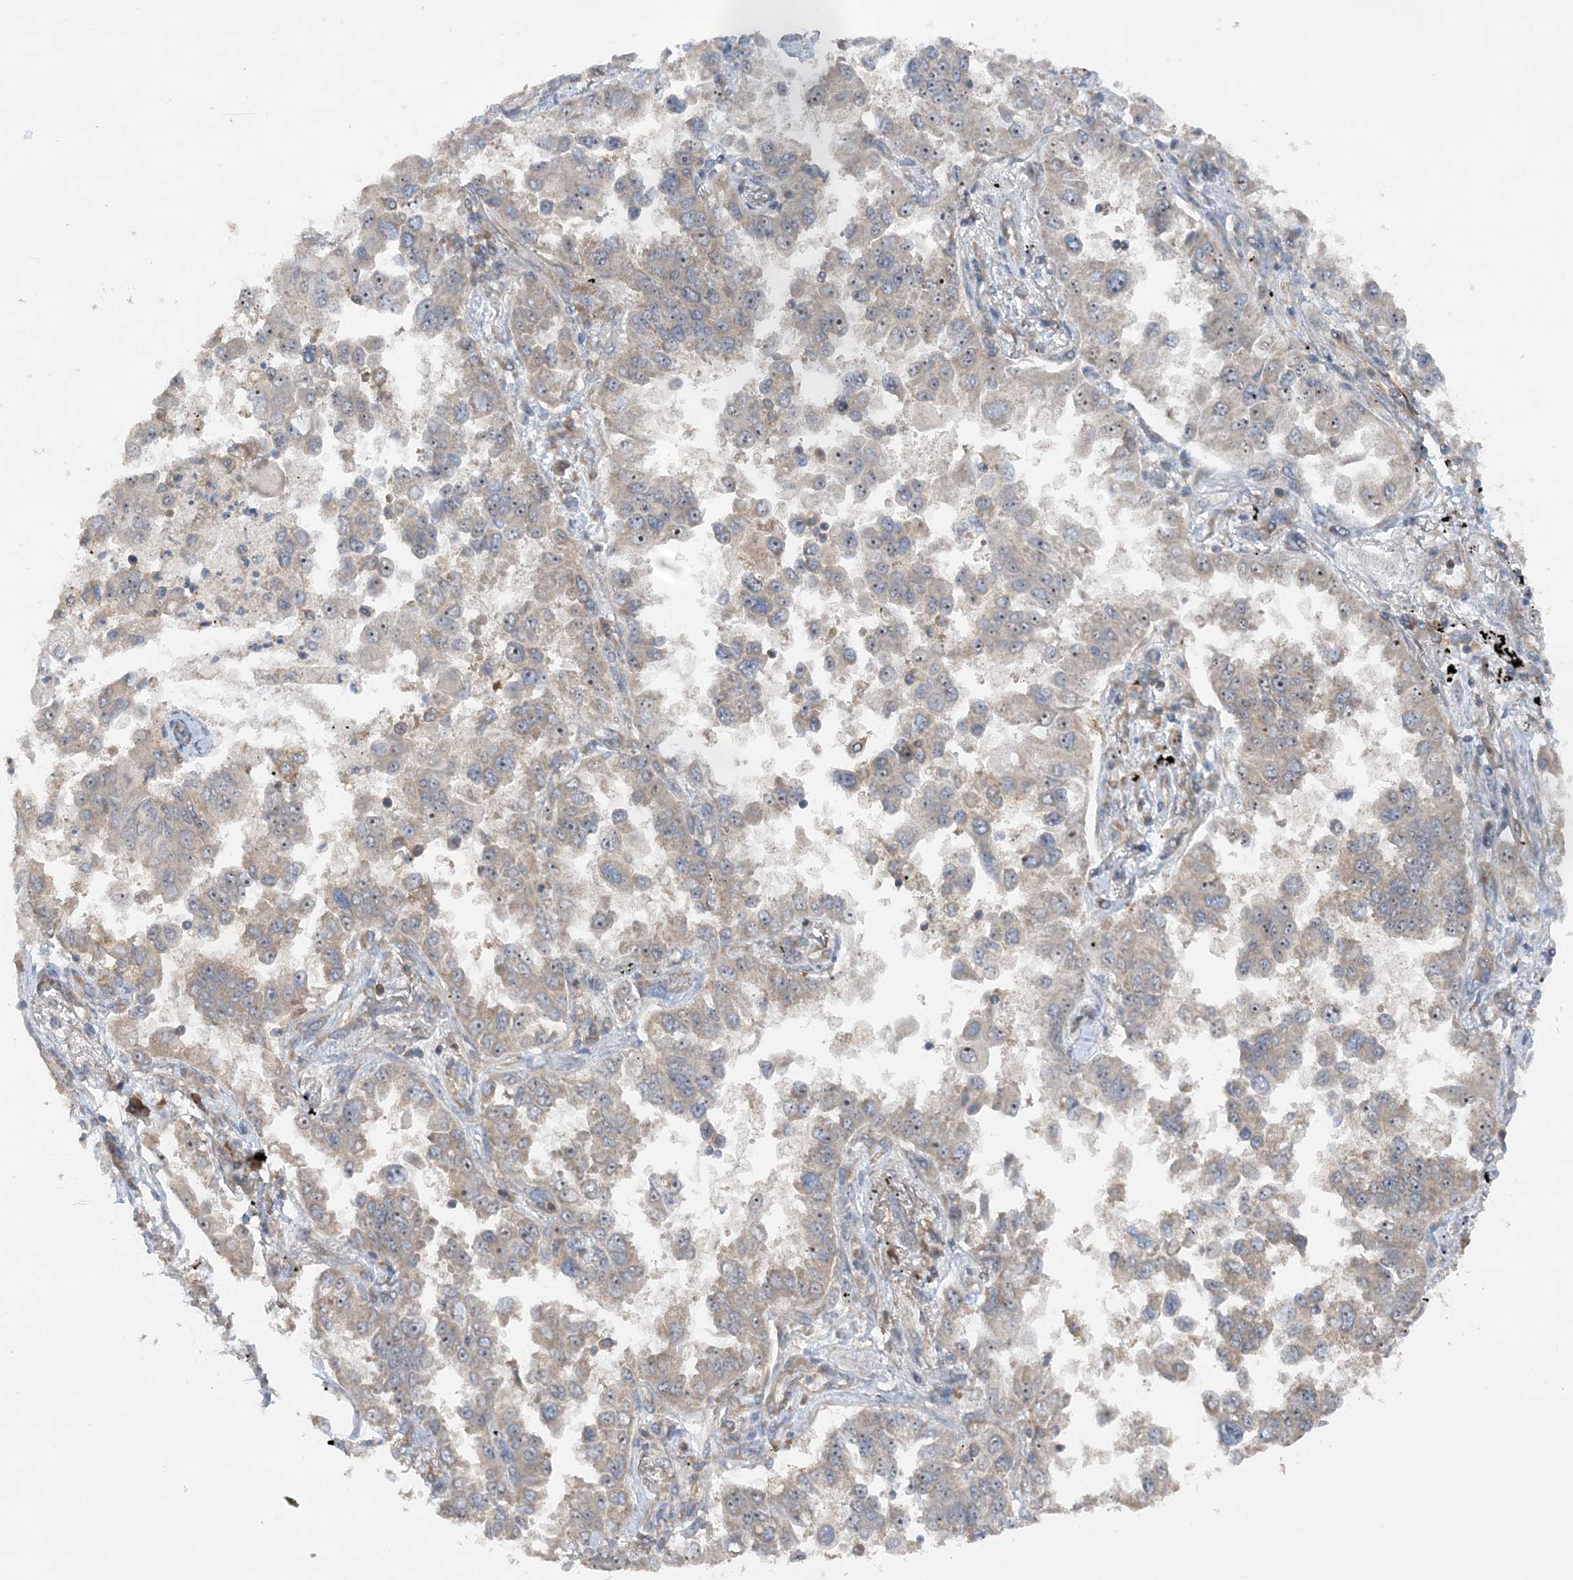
{"staining": {"intensity": "moderate", "quantity": "25%-75%", "location": "cytoplasmic/membranous"}, "tissue": "lung cancer", "cell_type": "Tumor cells", "image_type": "cancer", "snomed": [{"axis": "morphology", "description": "Adenocarcinoma, NOS"}, {"axis": "topography", "description": "Lung"}], "caption": "High-power microscopy captured an immunohistochemistry image of lung cancer, revealing moderate cytoplasmic/membranous staining in about 25%-75% of tumor cells.", "gene": "ACAP2", "patient": {"sex": "female", "age": 67}}